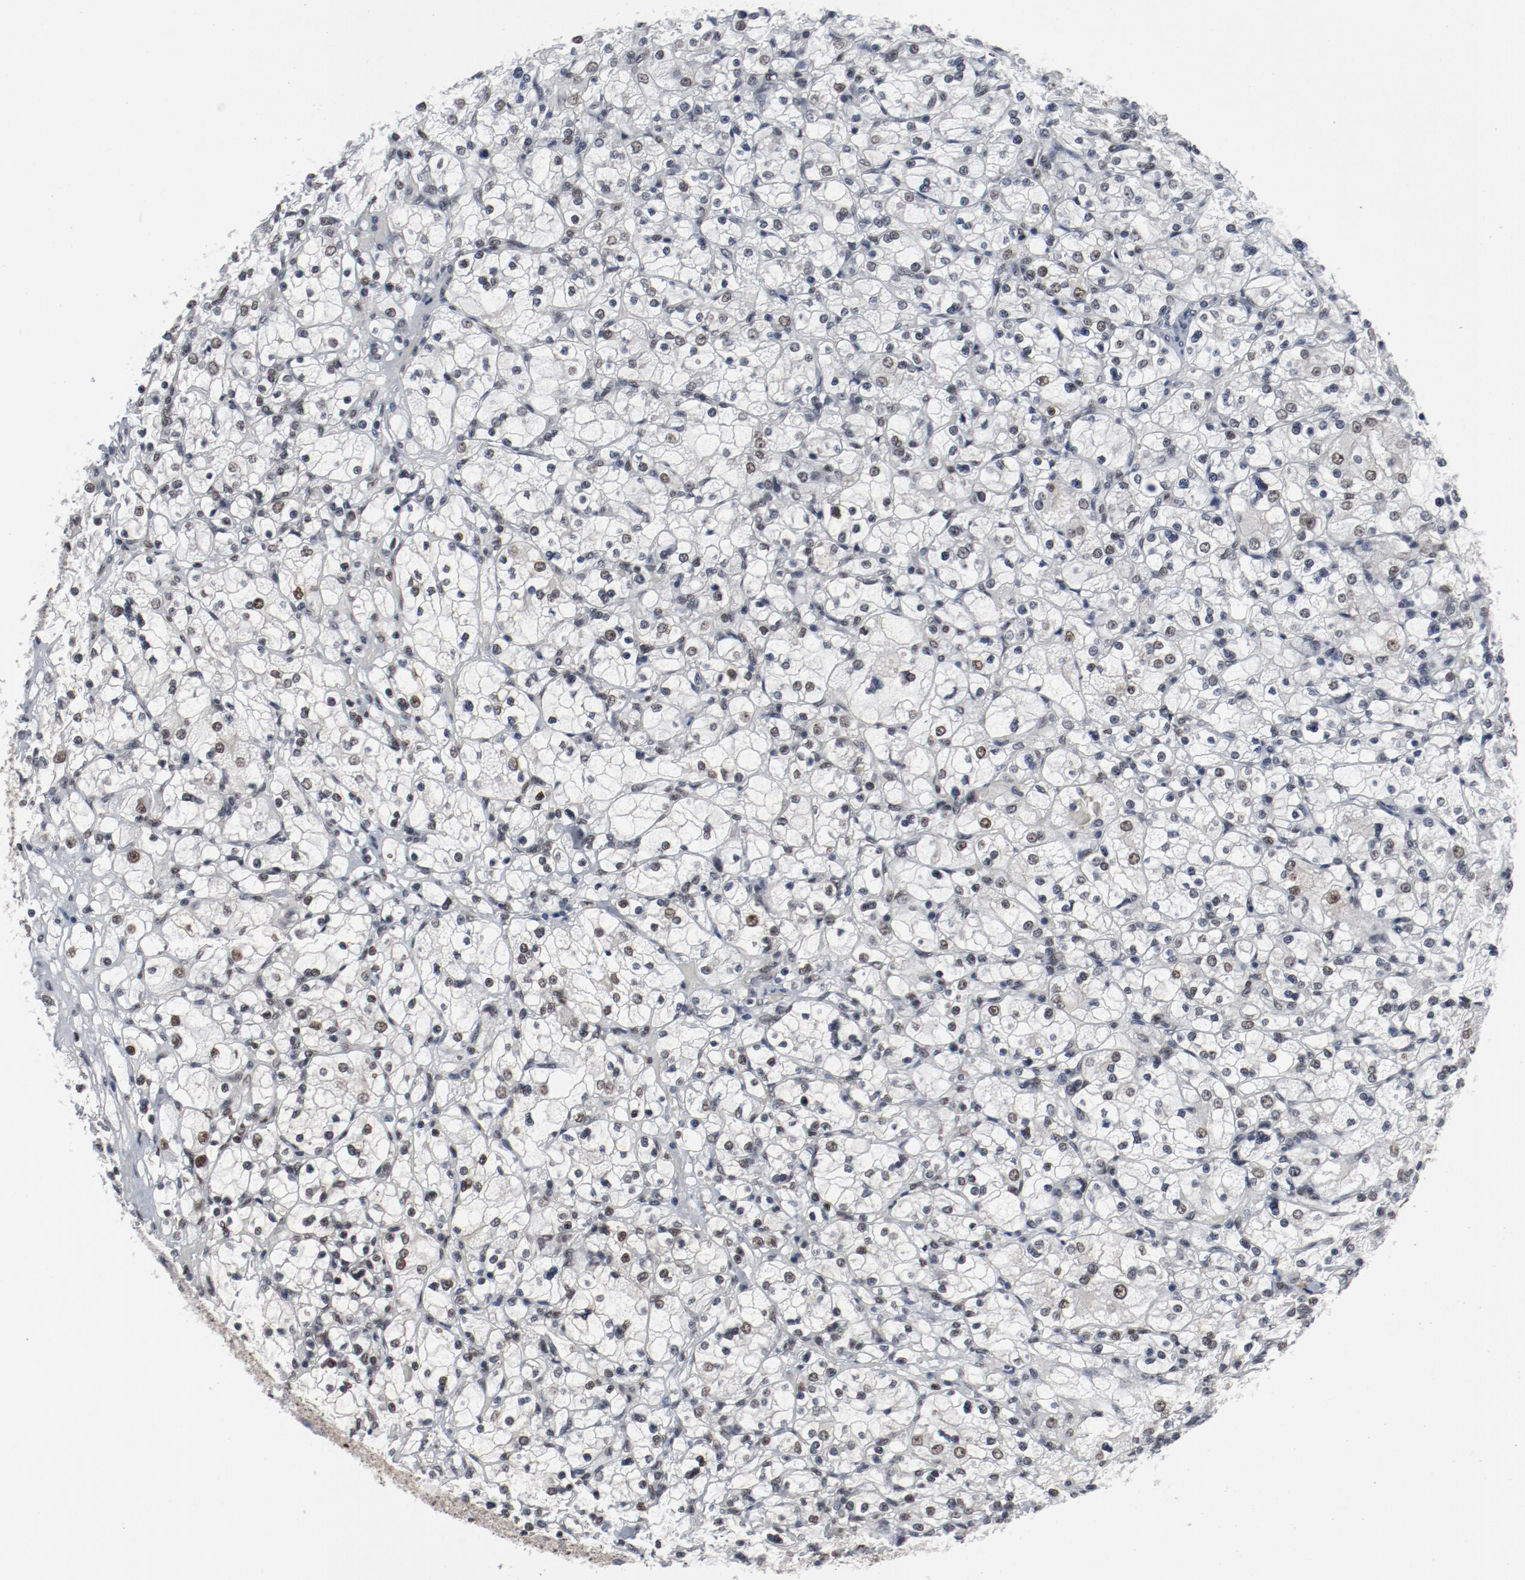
{"staining": {"intensity": "moderate", "quantity": "25%-75%", "location": "nuclear"}, "tissue": "renal cancer", "cell_type": "Tumor cells", "image_type": "cancer", "snomed": [{"axis": "morphology", "description": "Adenocarcinoma, NOS"}, {"axis": "topography", "description": "Kidney"}], "caption": "Immunohistochemistry (IHC) staining of renal cancer (adenocarcinoma), which exhibits medium levels of moderate nuclear staining in approximately 25%-75% of tumor cells indicating moderate nuclear protein staining. The staining was performed using DAB (brown) for protein detection and nuclei were counterstained in hematoxylin (blue).", "gene": "JMJD6", "patient": {"sex": "female", "age": 83}}